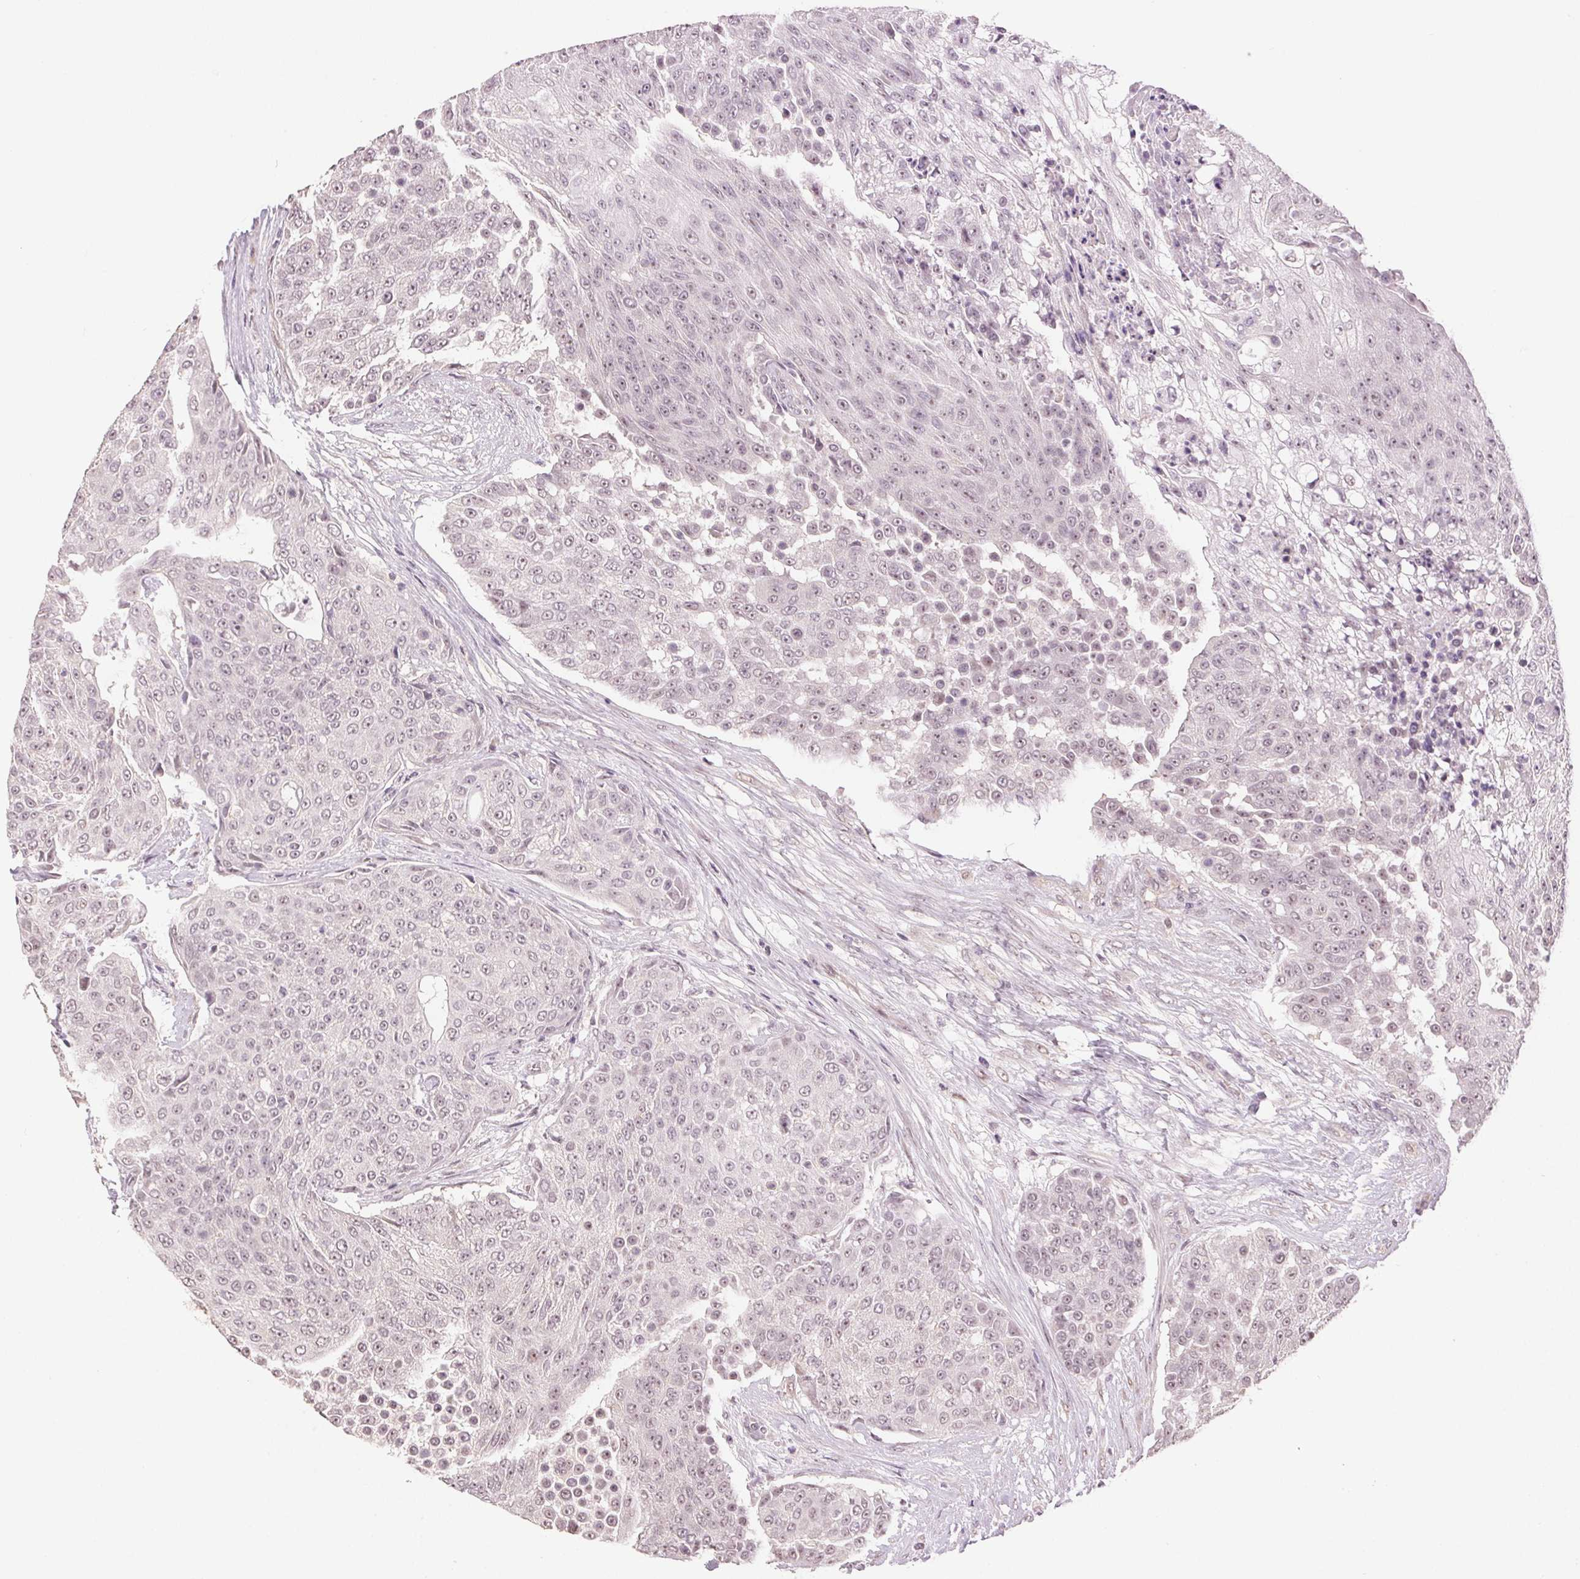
{"staining": {"intensity": "weak", "quantity": "<25%", "location": "nuclear"}, "tissue": "urothelial cancer", "cell_type": "Tumor cells", "image_type": "cancer", "snomed": [{"axis": "morphology", "description": "Urothelial carcinoma, High grade"}, {"axis": "topography", "description": "Urinary bladder"}], "caption": "Immunohistochemistry photomicrograph of high-grade urothelial carcinoma stained for a protein (brown), which demonstrates no expression in tumor cells.", "gene": "PLCB1", "patient": {"sex": "female", "age": 63}}